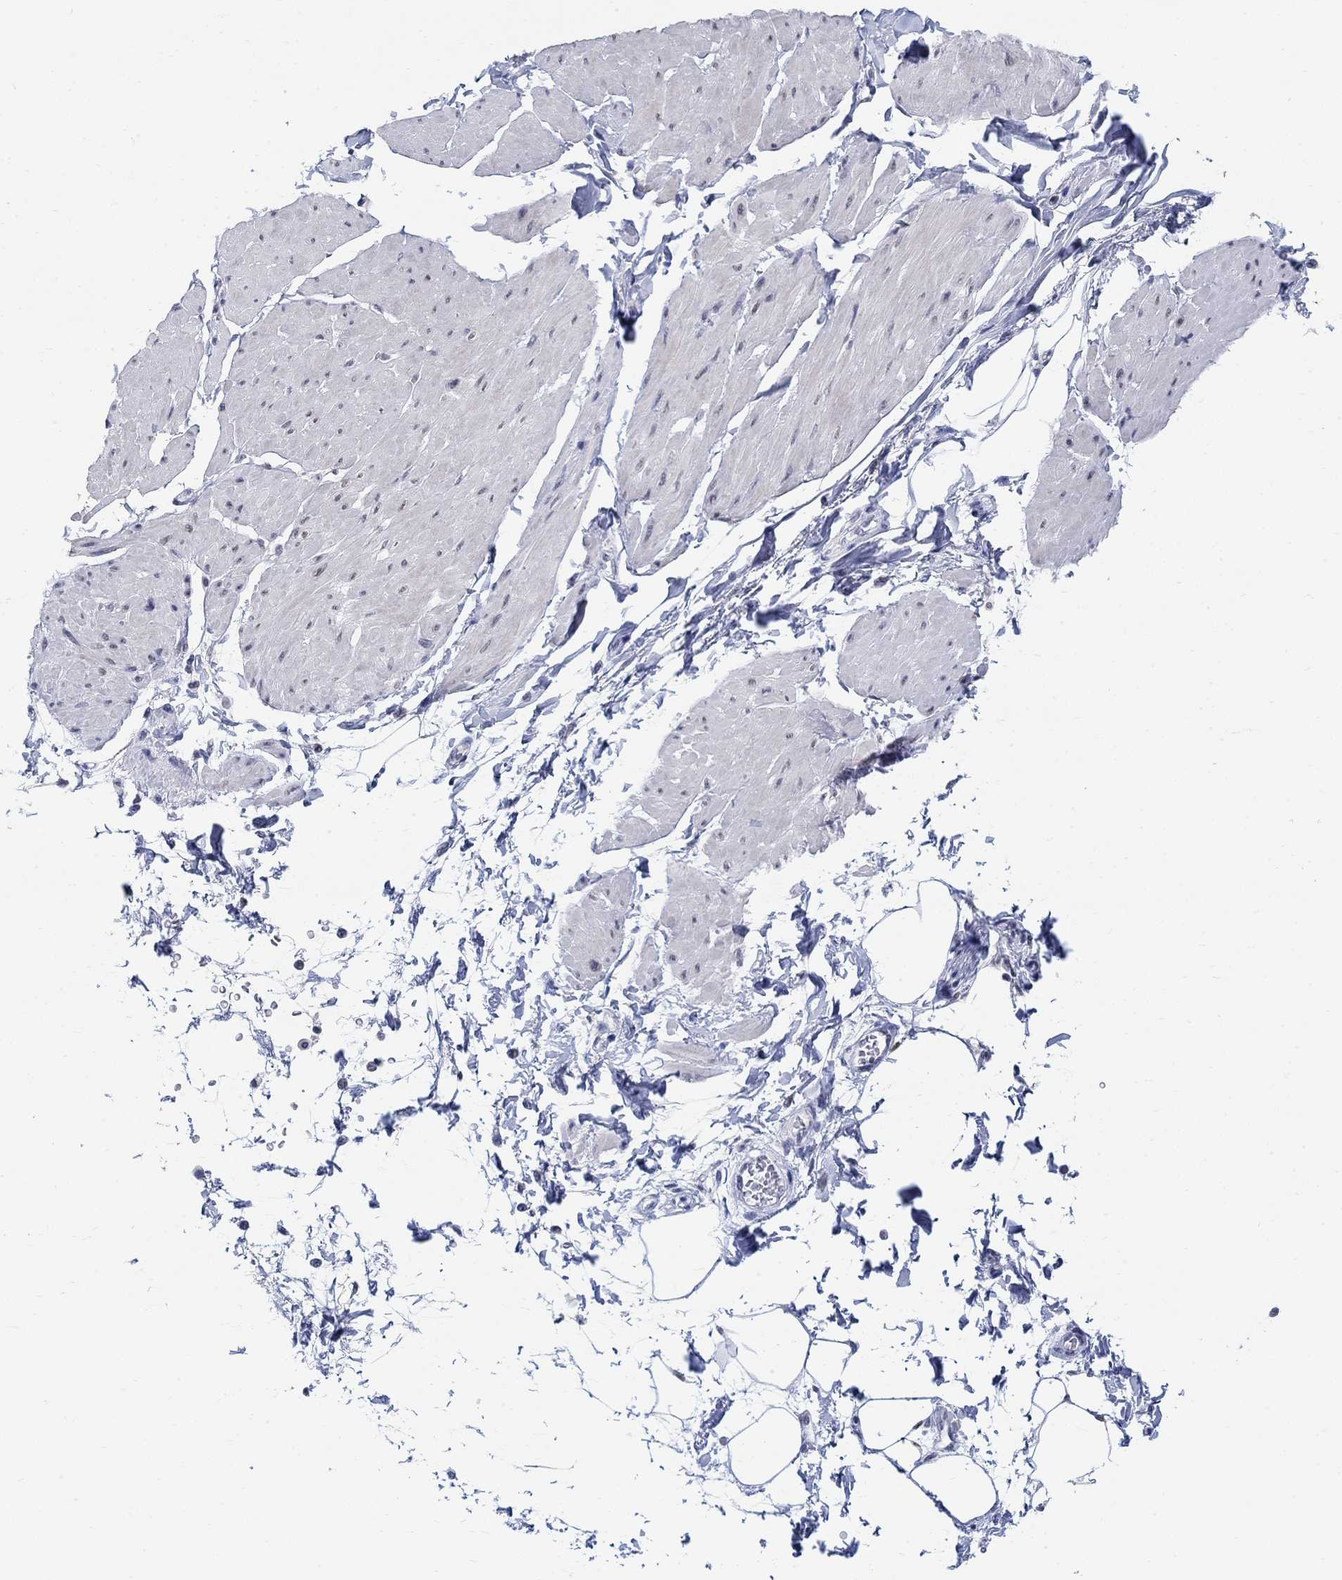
{"staining": {"intensity": "negative", "quantity": "none", "location": "none"}, "tissue": "smooth muscle", "cell_type": "Smooth muscle cells", "image_type": "normal", "snomed": [{"axis": "morphology", "description": "Normal tissue, NOS"}, {"axis": "topography", "description": "Adipose tissue"}, {"axis": "topography", "description": "Smooth muscle"}, {"axis": "topography", "description": "Peripheral nerve tissue"}], "caption": "High magnification brightfield microscopy of benign smooth muscle stained with DAB (3,3'-diaminobenzidine) (brown) and counterstained with hematoxylin (blue): smooth muscle cells show no significant positivity. (DAB (3,3'-diaminobenzidine) immunohistochemistry (IHC), high magnification).", "gene": "ANKS1B", "patient": {"sex": "male", "age": 83}}